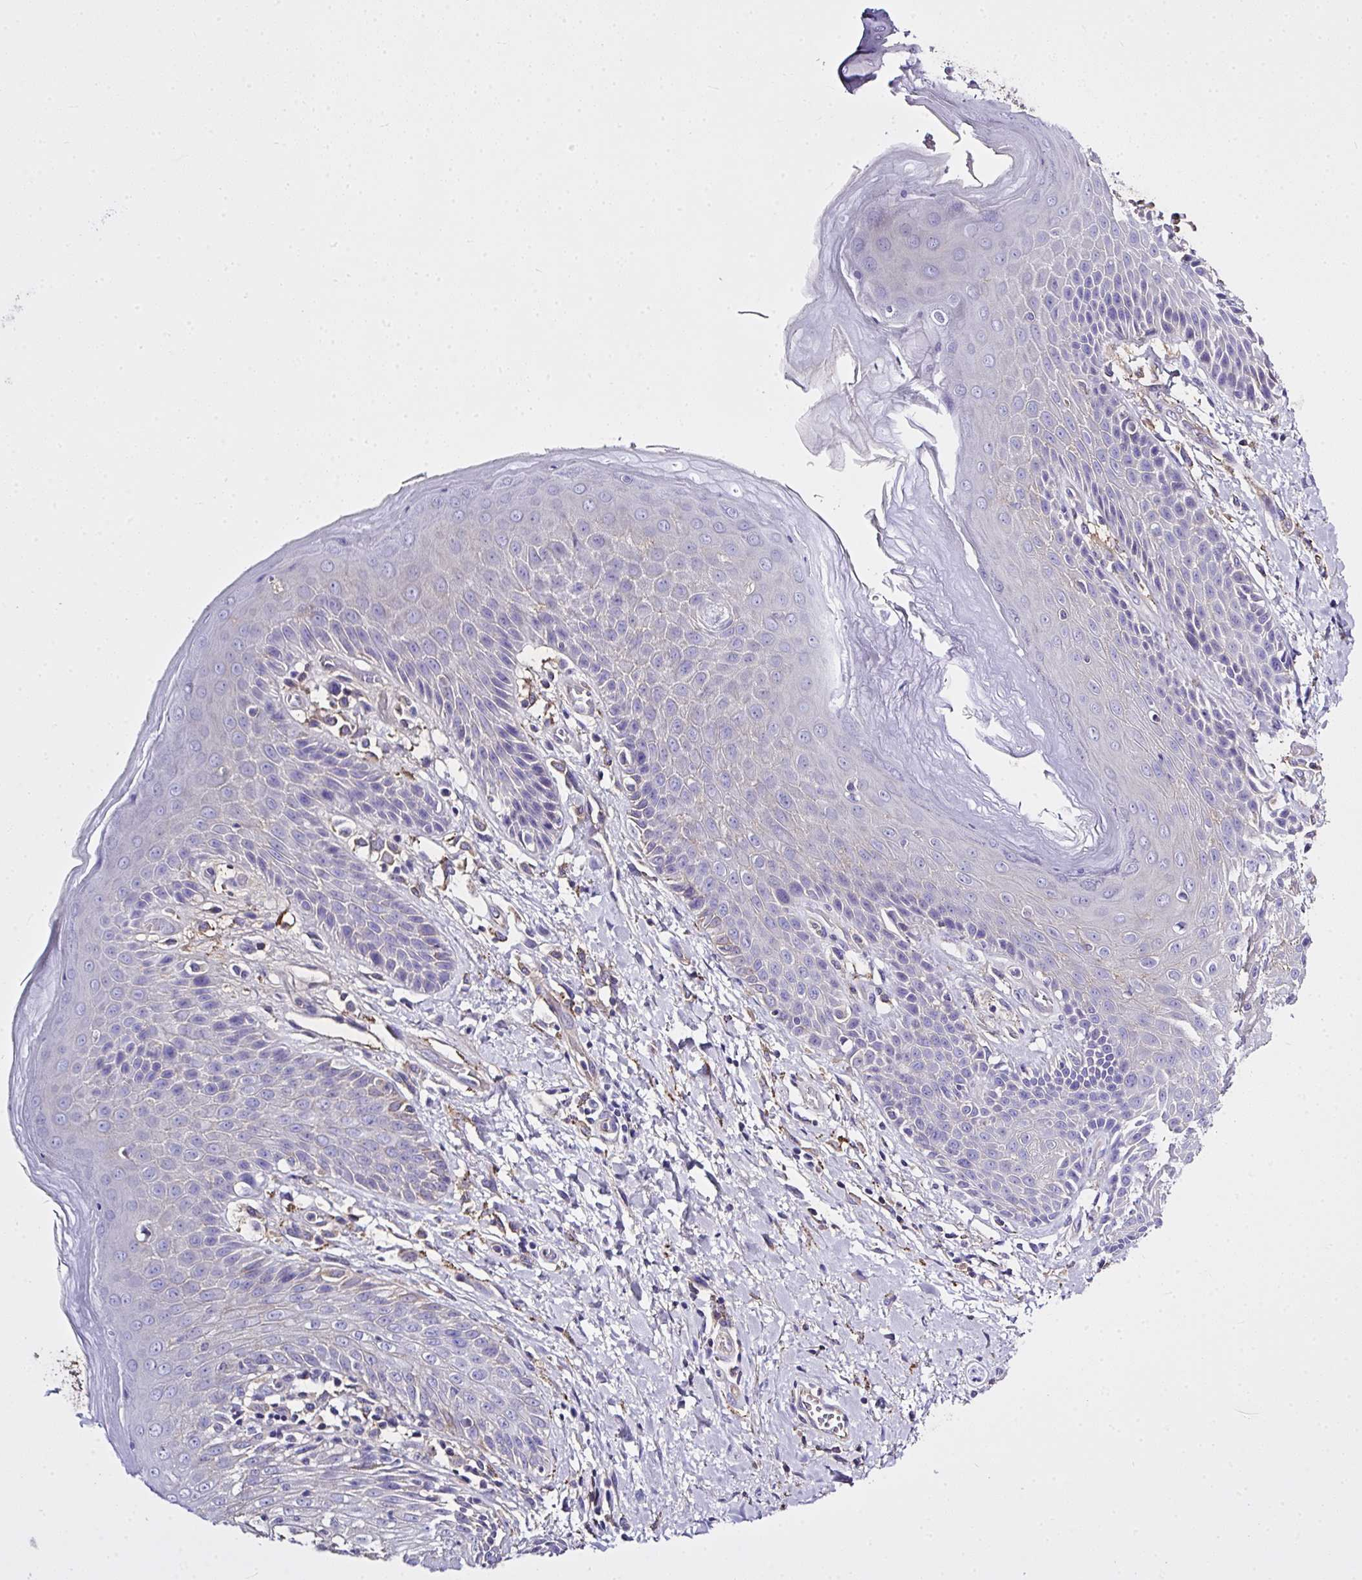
{"staining": {"intensity": "moderate", "quantity": "<25%", "location": "cytoplasmic/membranous"}, "tissue": "skin", "cell_type": "Epidermal cells", "image_type": "normal", "snomed": [{"axis": "morphology", "description": "Normal tissue, NOS"}, {"axis": "topography", "description": "Anal"}, {"axis": "topography", "description": "Peripheral nerve tissue"}], "caption": "Skin stained for a protein (brown) demonstrates moderate cytoplasmic/membranous positive staining in approximately <25% of epidermal cells.", "gene": "ZNF813", "patient": {"sex": "male", "age": 51}}